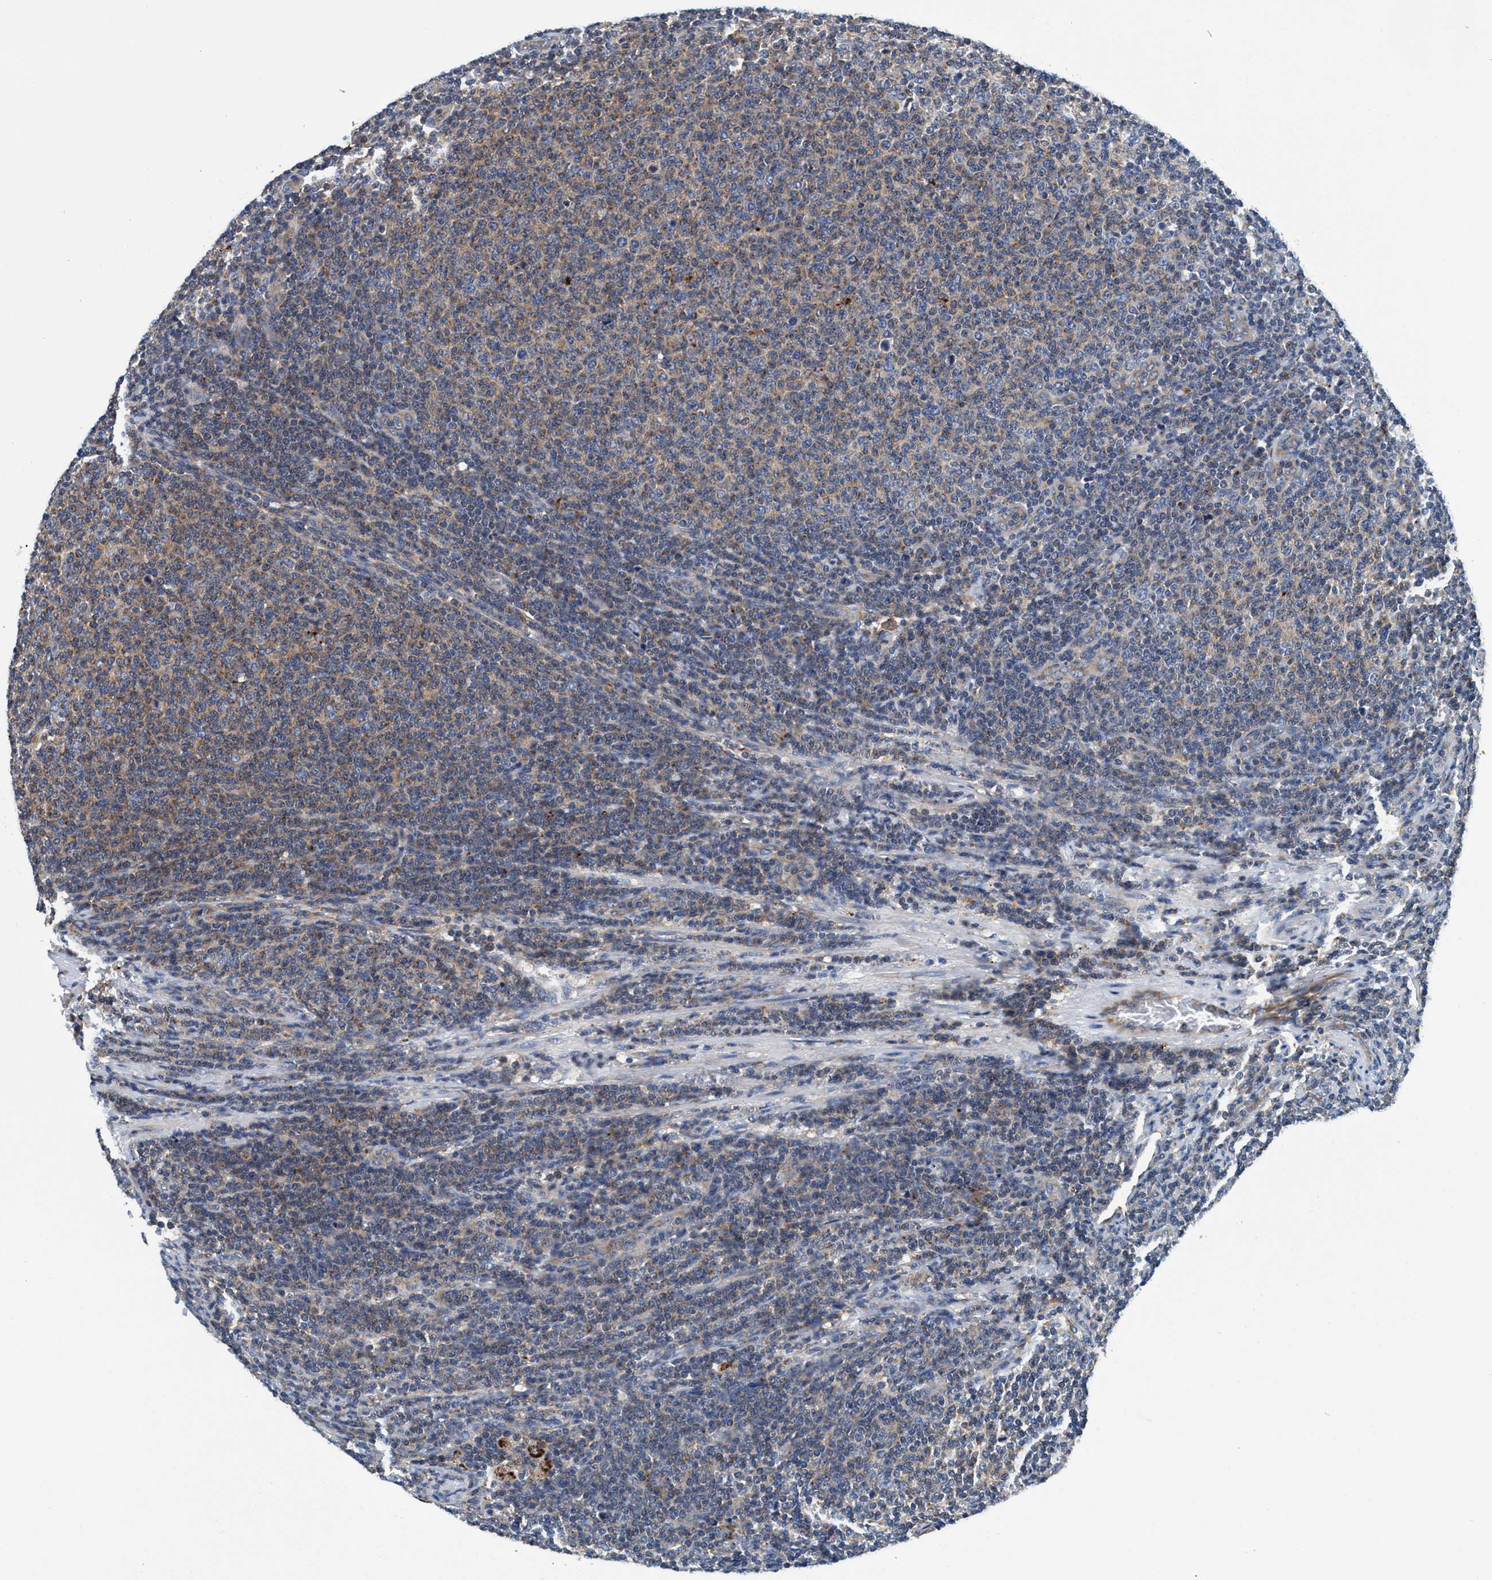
{"staining": {"intensity": "weak", "quantity": "25%-75%", "location": "cytoplasmic/membranous"}, "tissue": "lymphoma", "cell_type": "Tumor cells", "image_type": "cancer", "snomed": [{"axis": "morphology", "description": "Malignant lymphoma, non-Hodgkin's type, Low grade"}, {"axis": "topography", "description": "Lymph node"}], "caption": "Weak cytoplasmic/membranous expression for a protein is present in about 25%-75% of tumor cells of low-grade malignant lymphoma, non-Hodgkin's type using immunohistochemistry.", "gene": "ENDOG", "patient": {"sex": "male", "age": 66}}